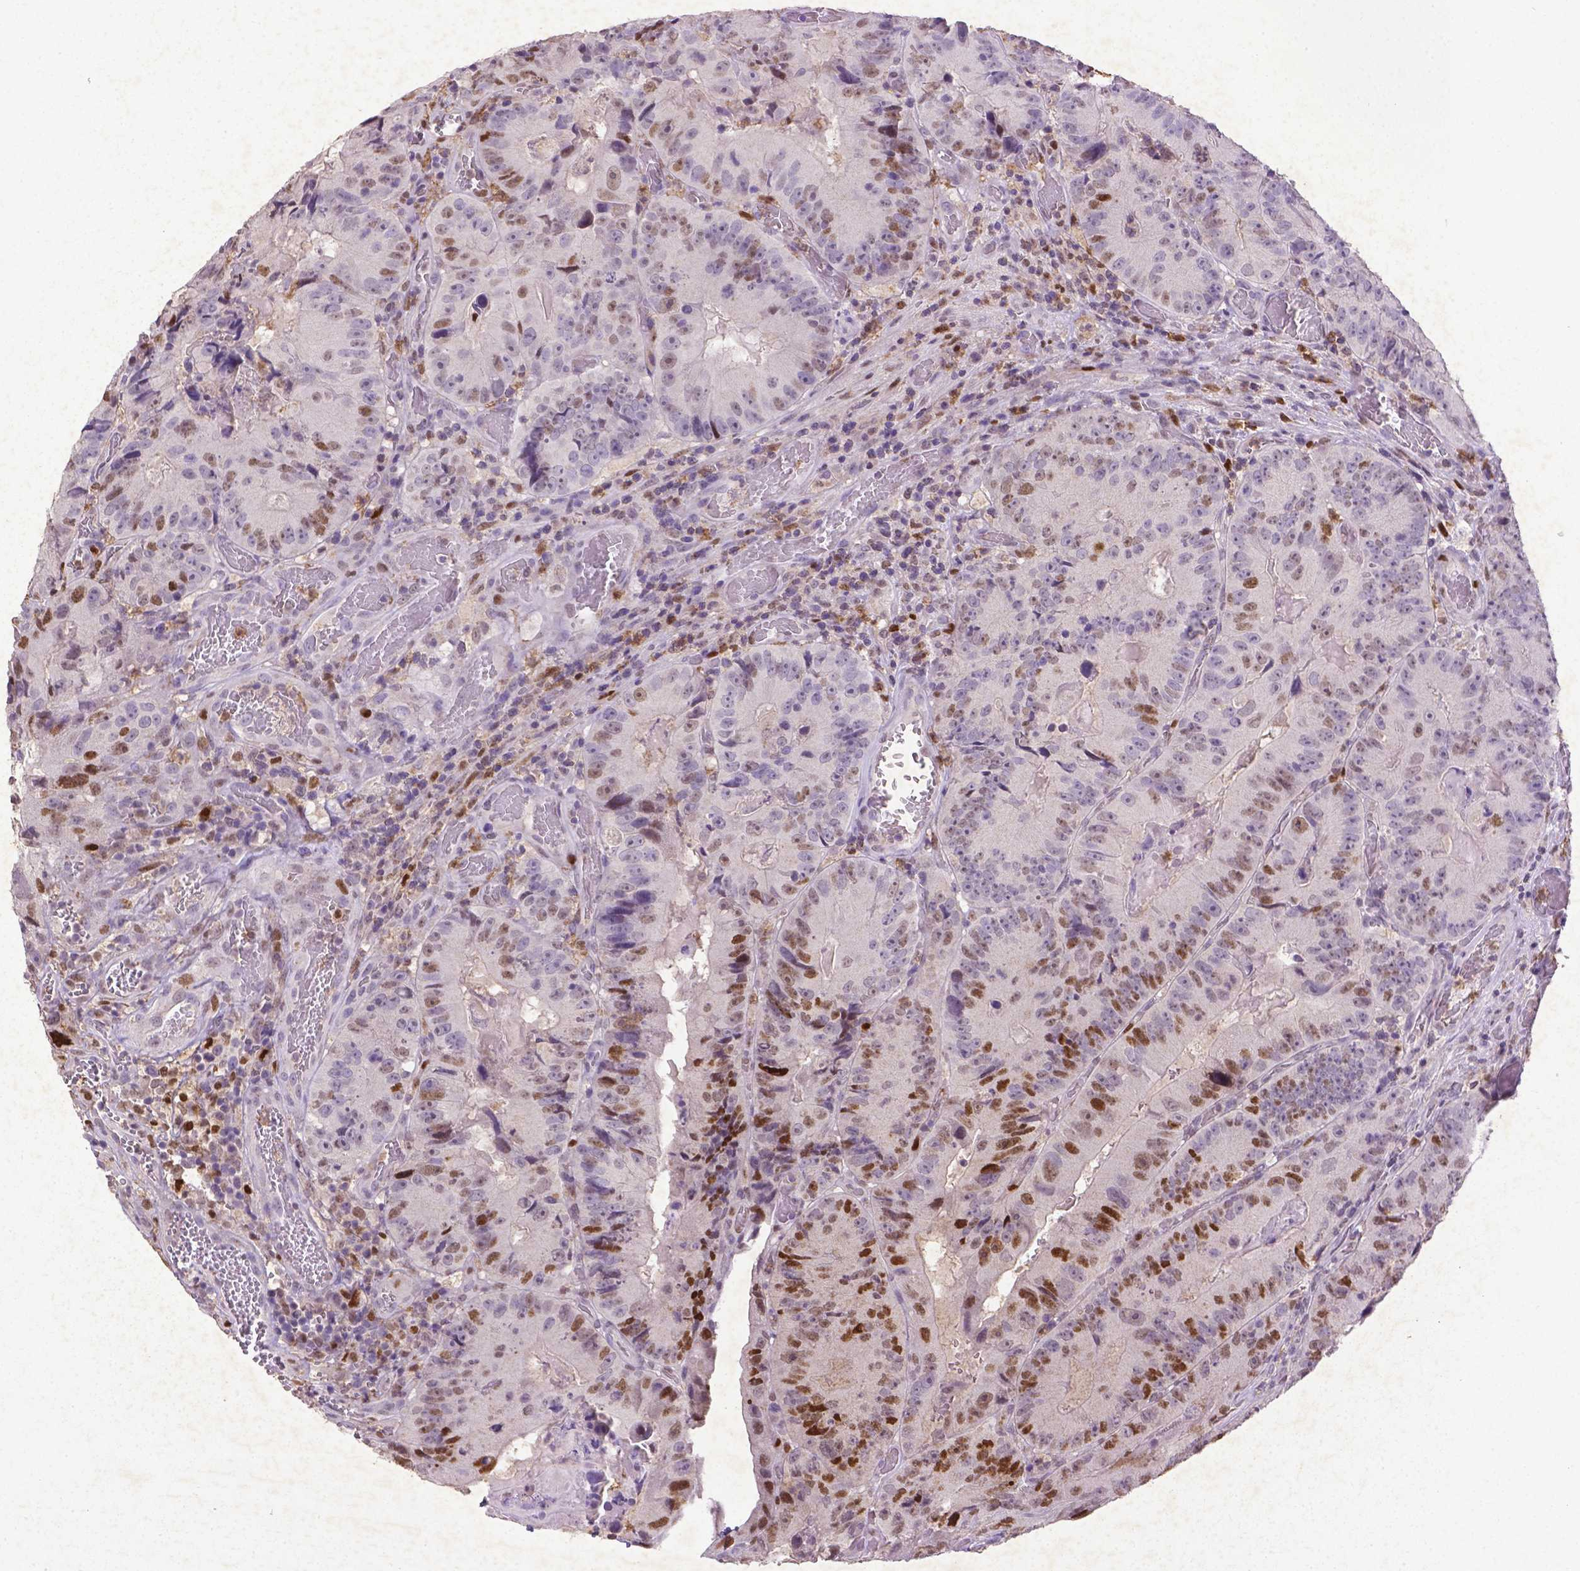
{"staining": {"intensity": "moderate", "quantity": ">75%", "location": "nuclear"}, "tissue": "colorectal cancer", "cell_type": "Tumor cells", "image_type": "cancer", "snomed": [{"axis": "morphology", "description": "Adenocarcinoma, NOS"}, {"axis": "topography", "description": "Colon"}], "caption": "Human colorectal cancer stained with a protein marker displays moderate staining in tumor cells.", "gene": "CDKN1A", "patient": {"sex": "female", "age": 86}}